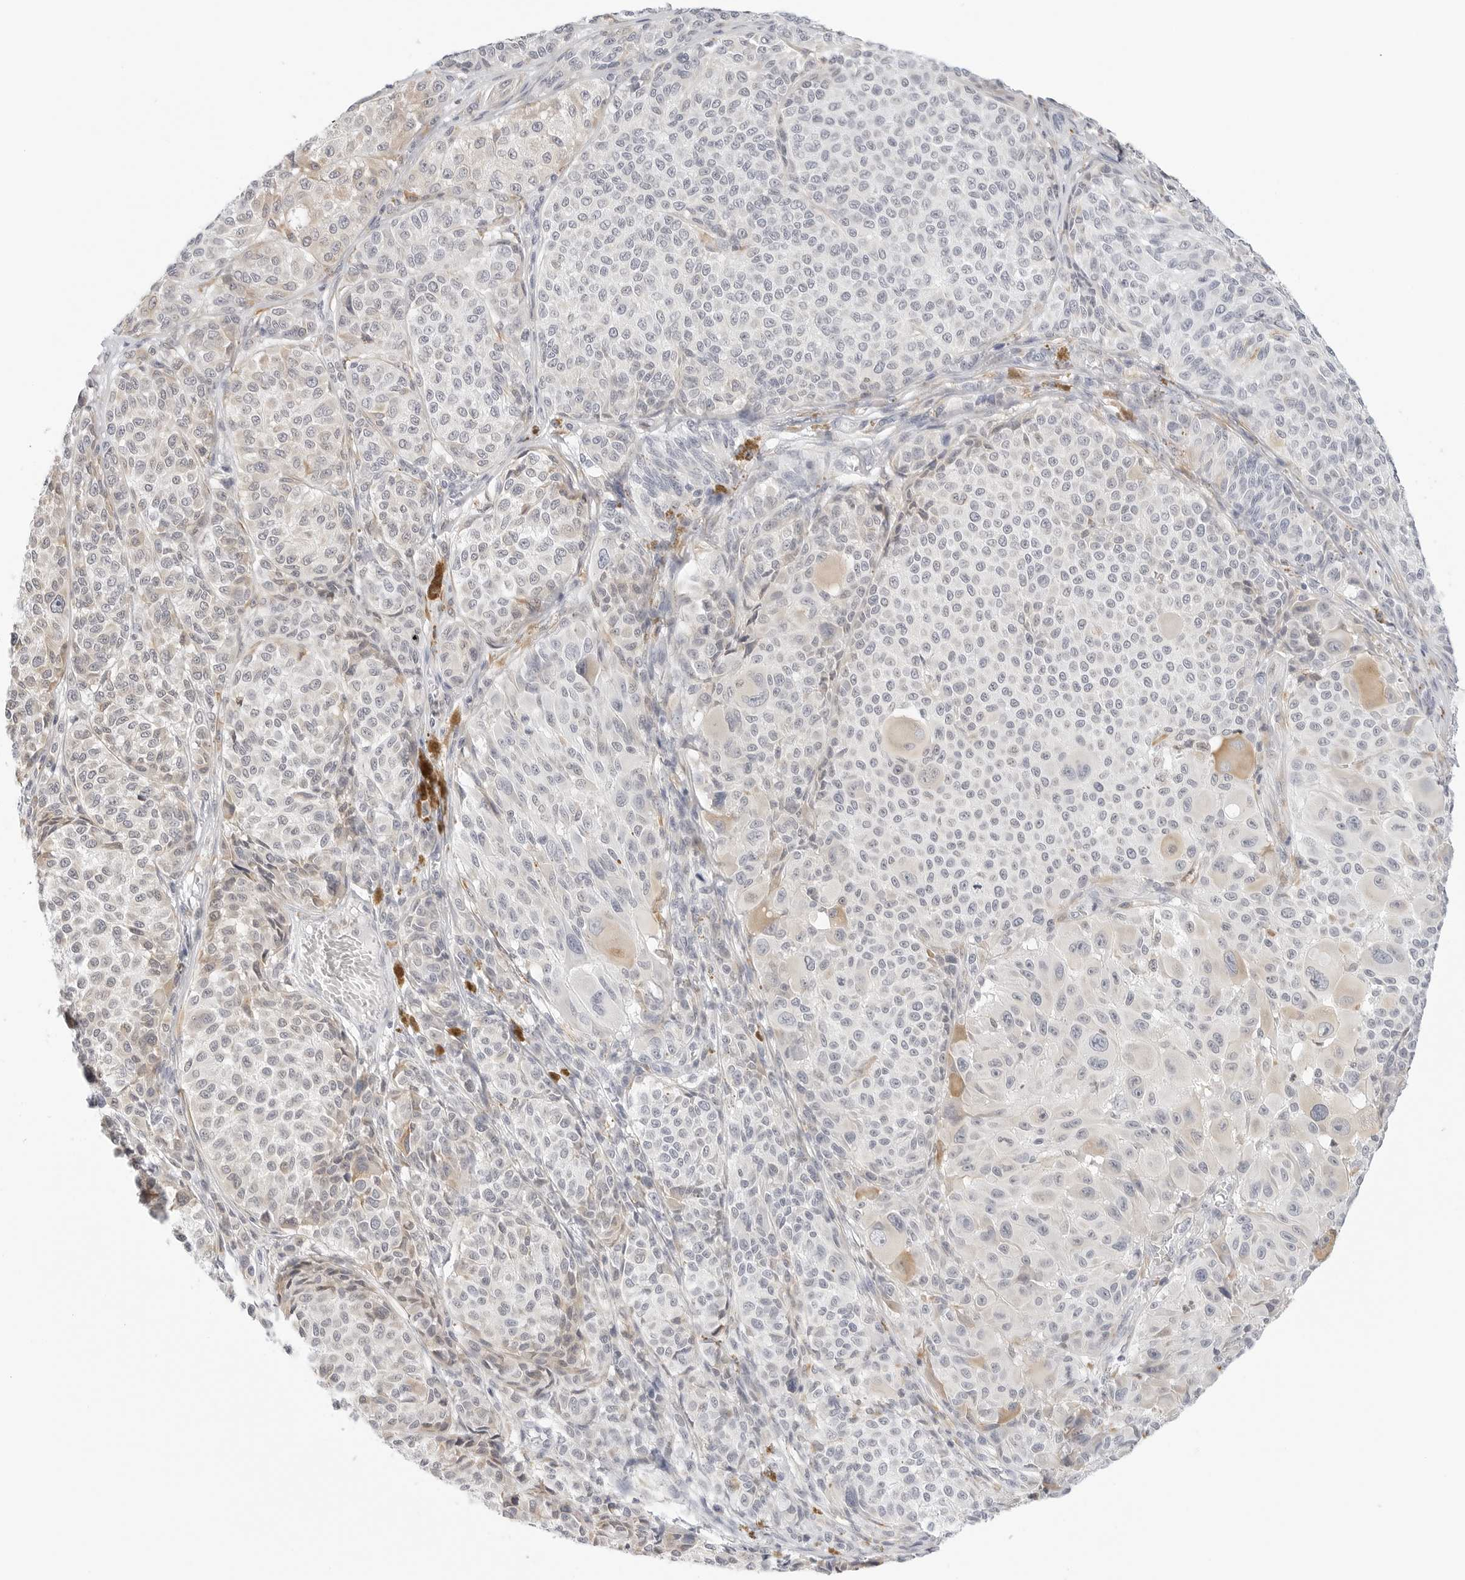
{"staining": {"intensity": "negative", "quantity": "none", "location": "none"}, "tissue": "melanoma", "cell_type": "Tumor cells", "image_type": "cancer", "snomed": [{"axis": "morphology", "description": "Malignant melanoma, NOS"}, {"axis": "topography", "description": "Skin"}], "caption": "DAB (3,3'-diaminobenzidine) immunohistochemical staining of human melanoma exhibits no significant staining in tumor cells.", "gene": "THEM4", "patient": {"sex": "male", "age": 83}}